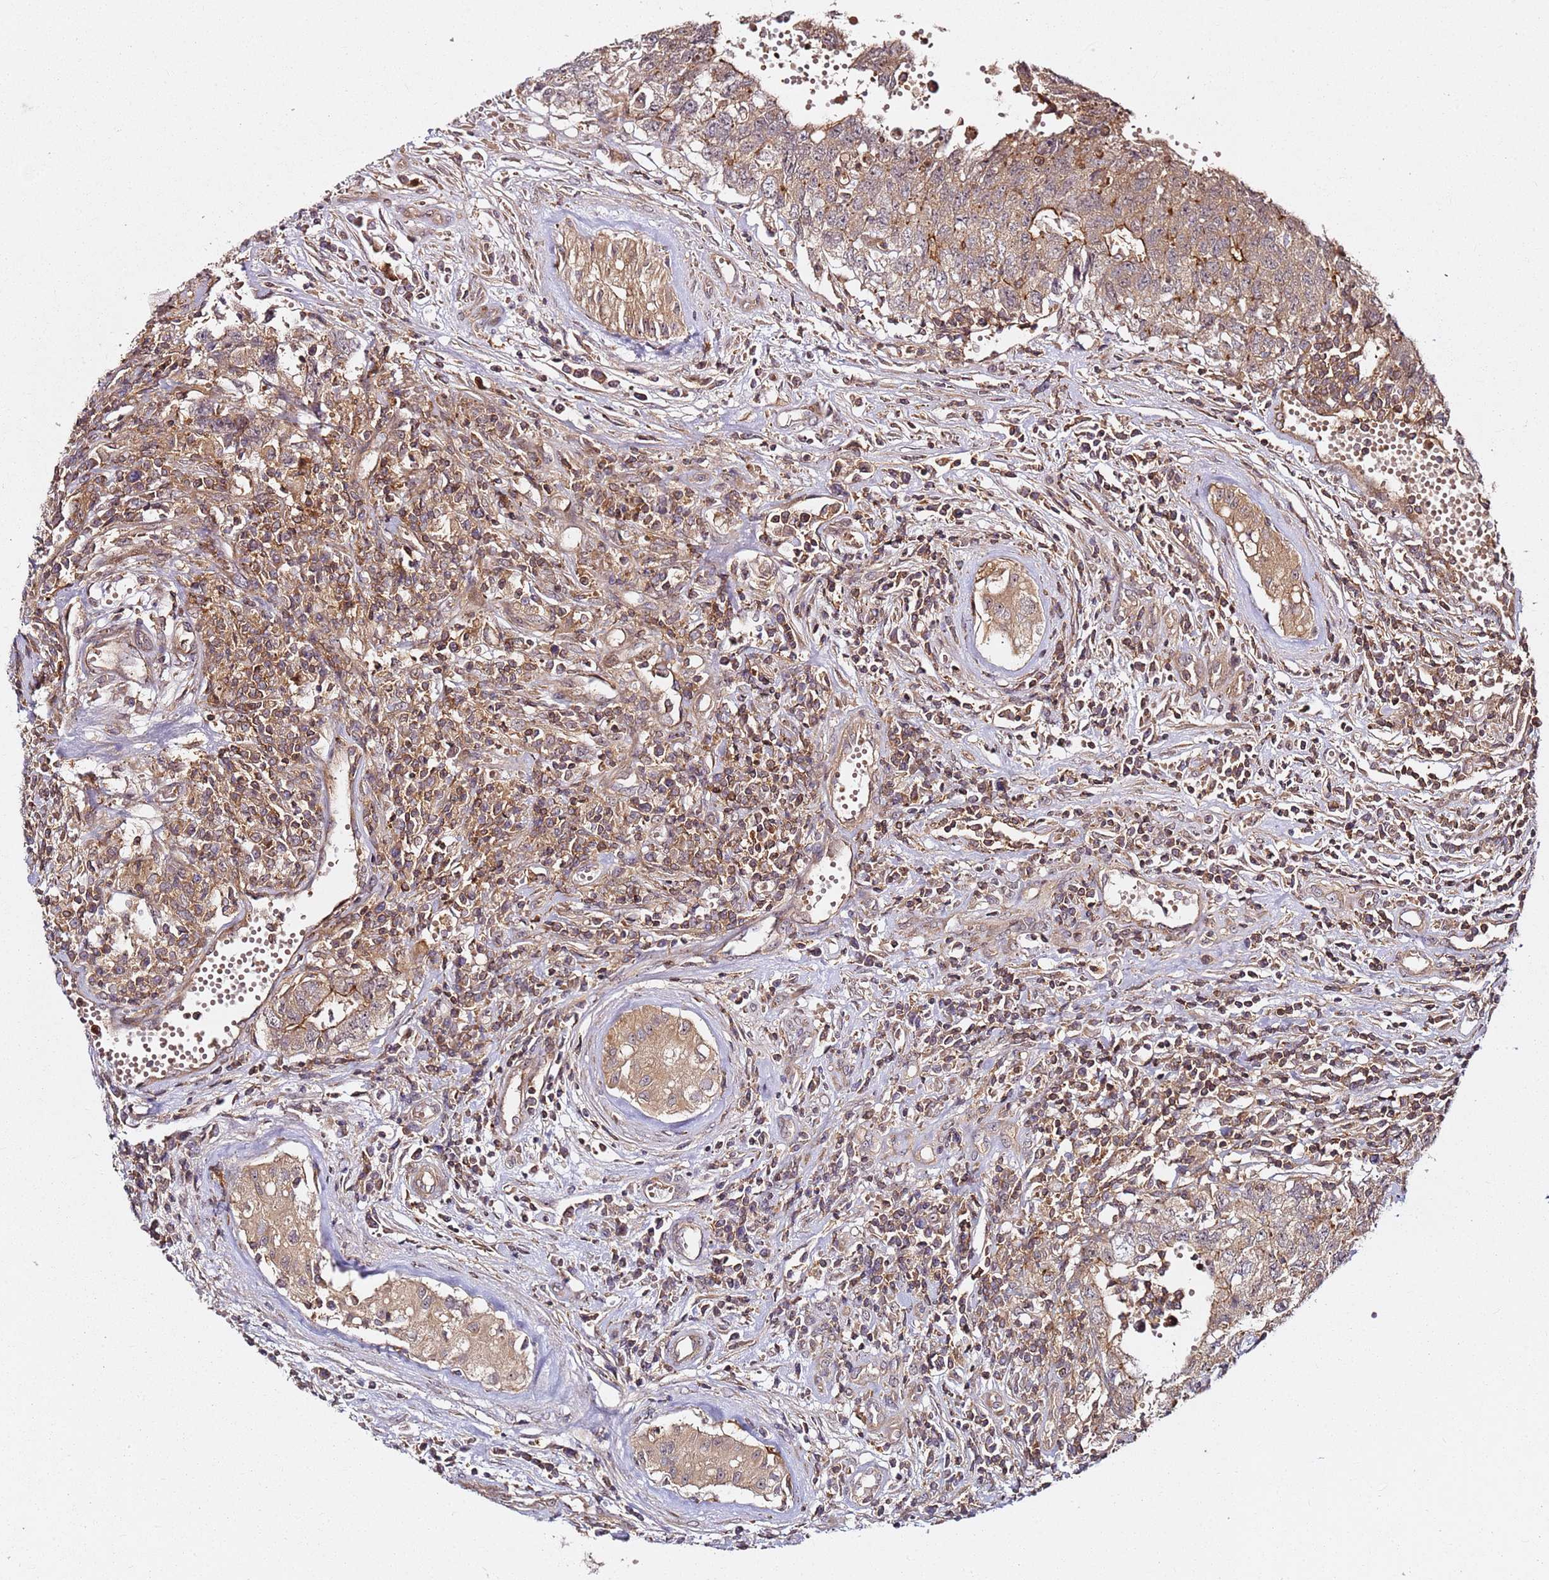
{"staining": {"intensity": "moderate", "quantity": "25%-75%", "location": "cytoplasmic/membranous"}, "tissue": "testis cancer", "cell_type": "Tumor cells", "image_type": "cancer", "snomed": [{"axis": "morphology", "description": "Carcinoma, Embryonal, NOS"}, {"axis": "topography", "description": "Testis"}], "caption": "Immunohistochemical staining of human testis cancer (embryonal carcinoma) demonstrates medium levels of moderate cytoplasmic/membranous protein staining in about 25%-75% of tumor cells.", "gene": "PRMT7", "patient": {"sex": "male", "age": 34}}